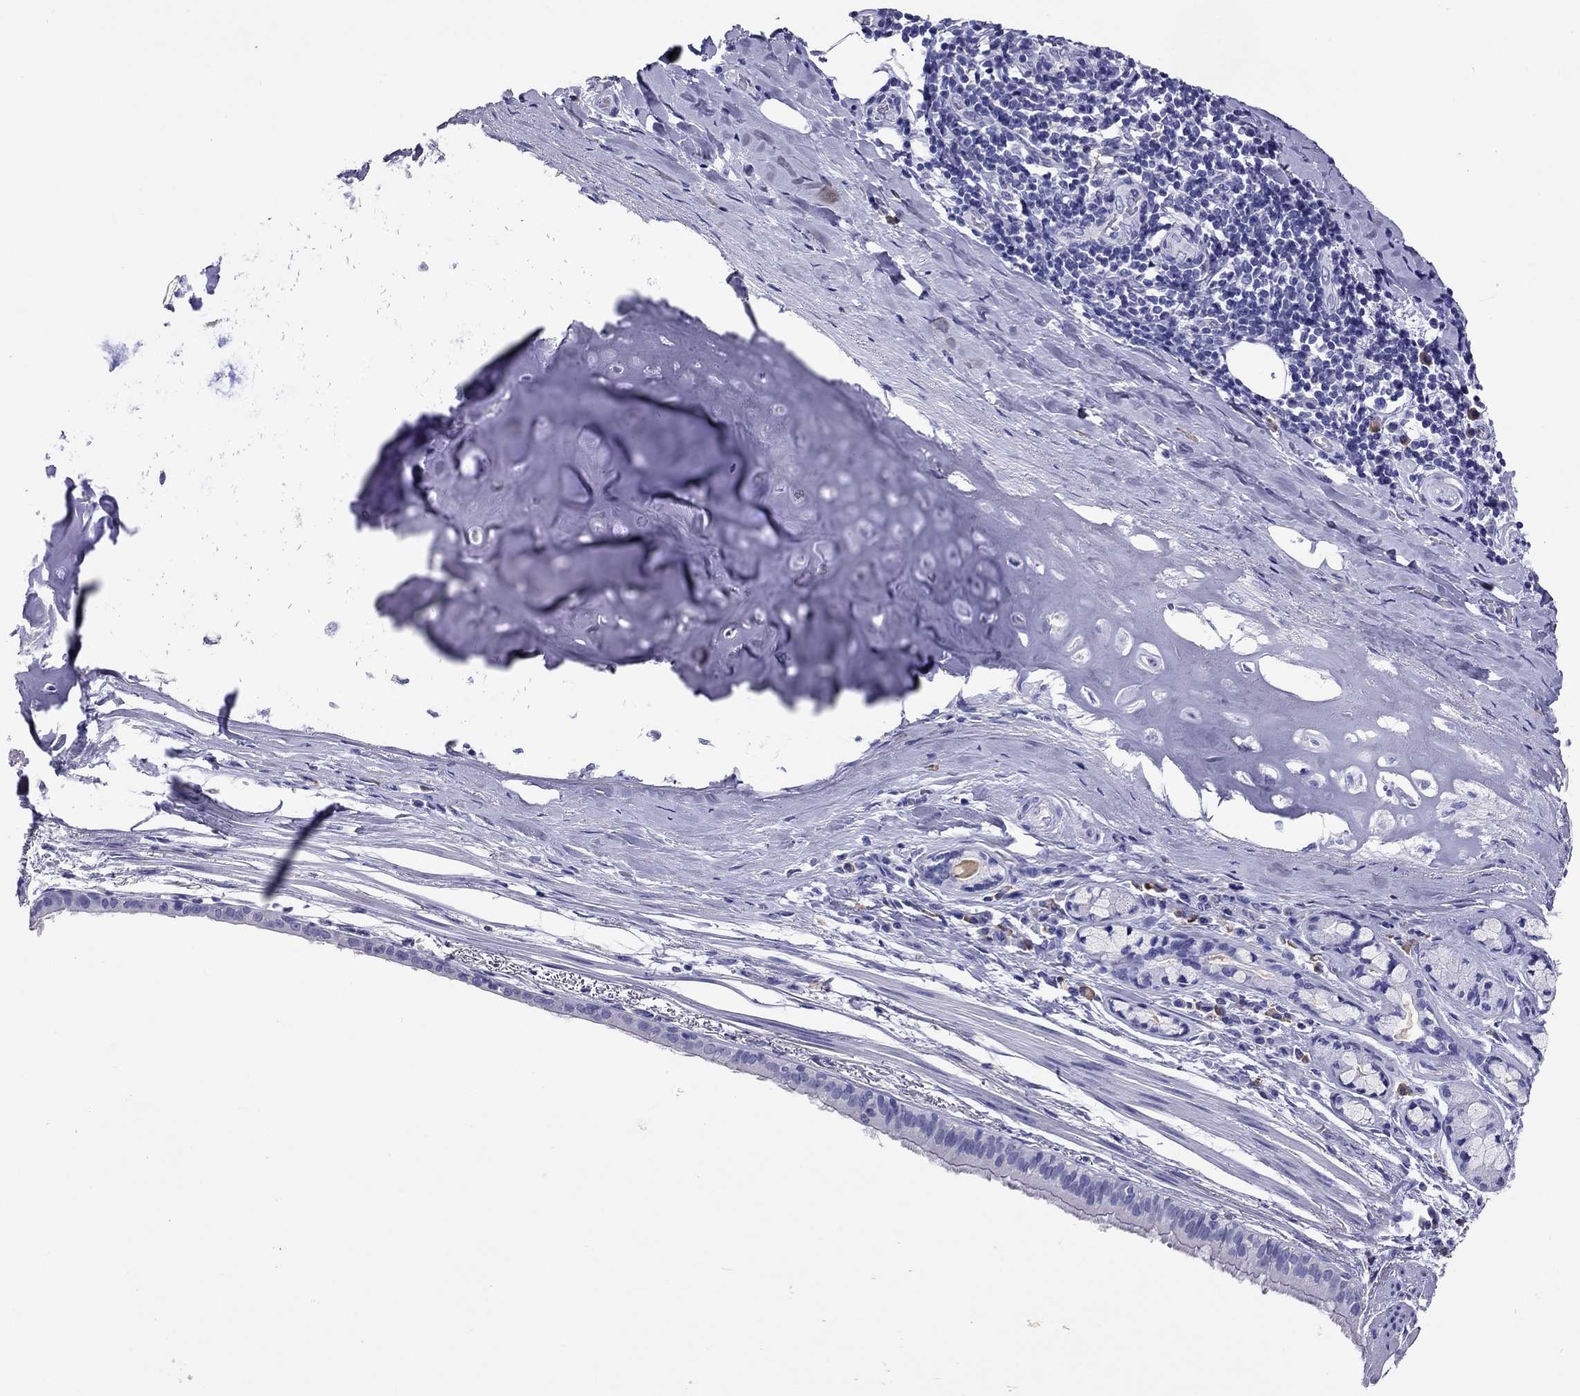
{"staining": {"intensity": "negative", "quantity": "none", "location": "none"}, "tissue": "bronchus", "cell_type": "Respiratory epithelial cells", "image_type": "normal", "snomed": [{"axis": "morphology", "description": "Normal tissue, NOS"}, {"axis": "morphology", "description": "Squamous cell carcinoma, NOS"}, {"axis": "topography", "description": "Bronchus"}, {"axis": "topography", "description": "Lung"}], "caption": "A high-resolution photomicrograph shows immunohistochemistry staining of benign bronchus, which displays no significant positivity in respiratory epithelial cells.", "gene": "CALHM1", "patient": {"sex": "male", "age": 69}}